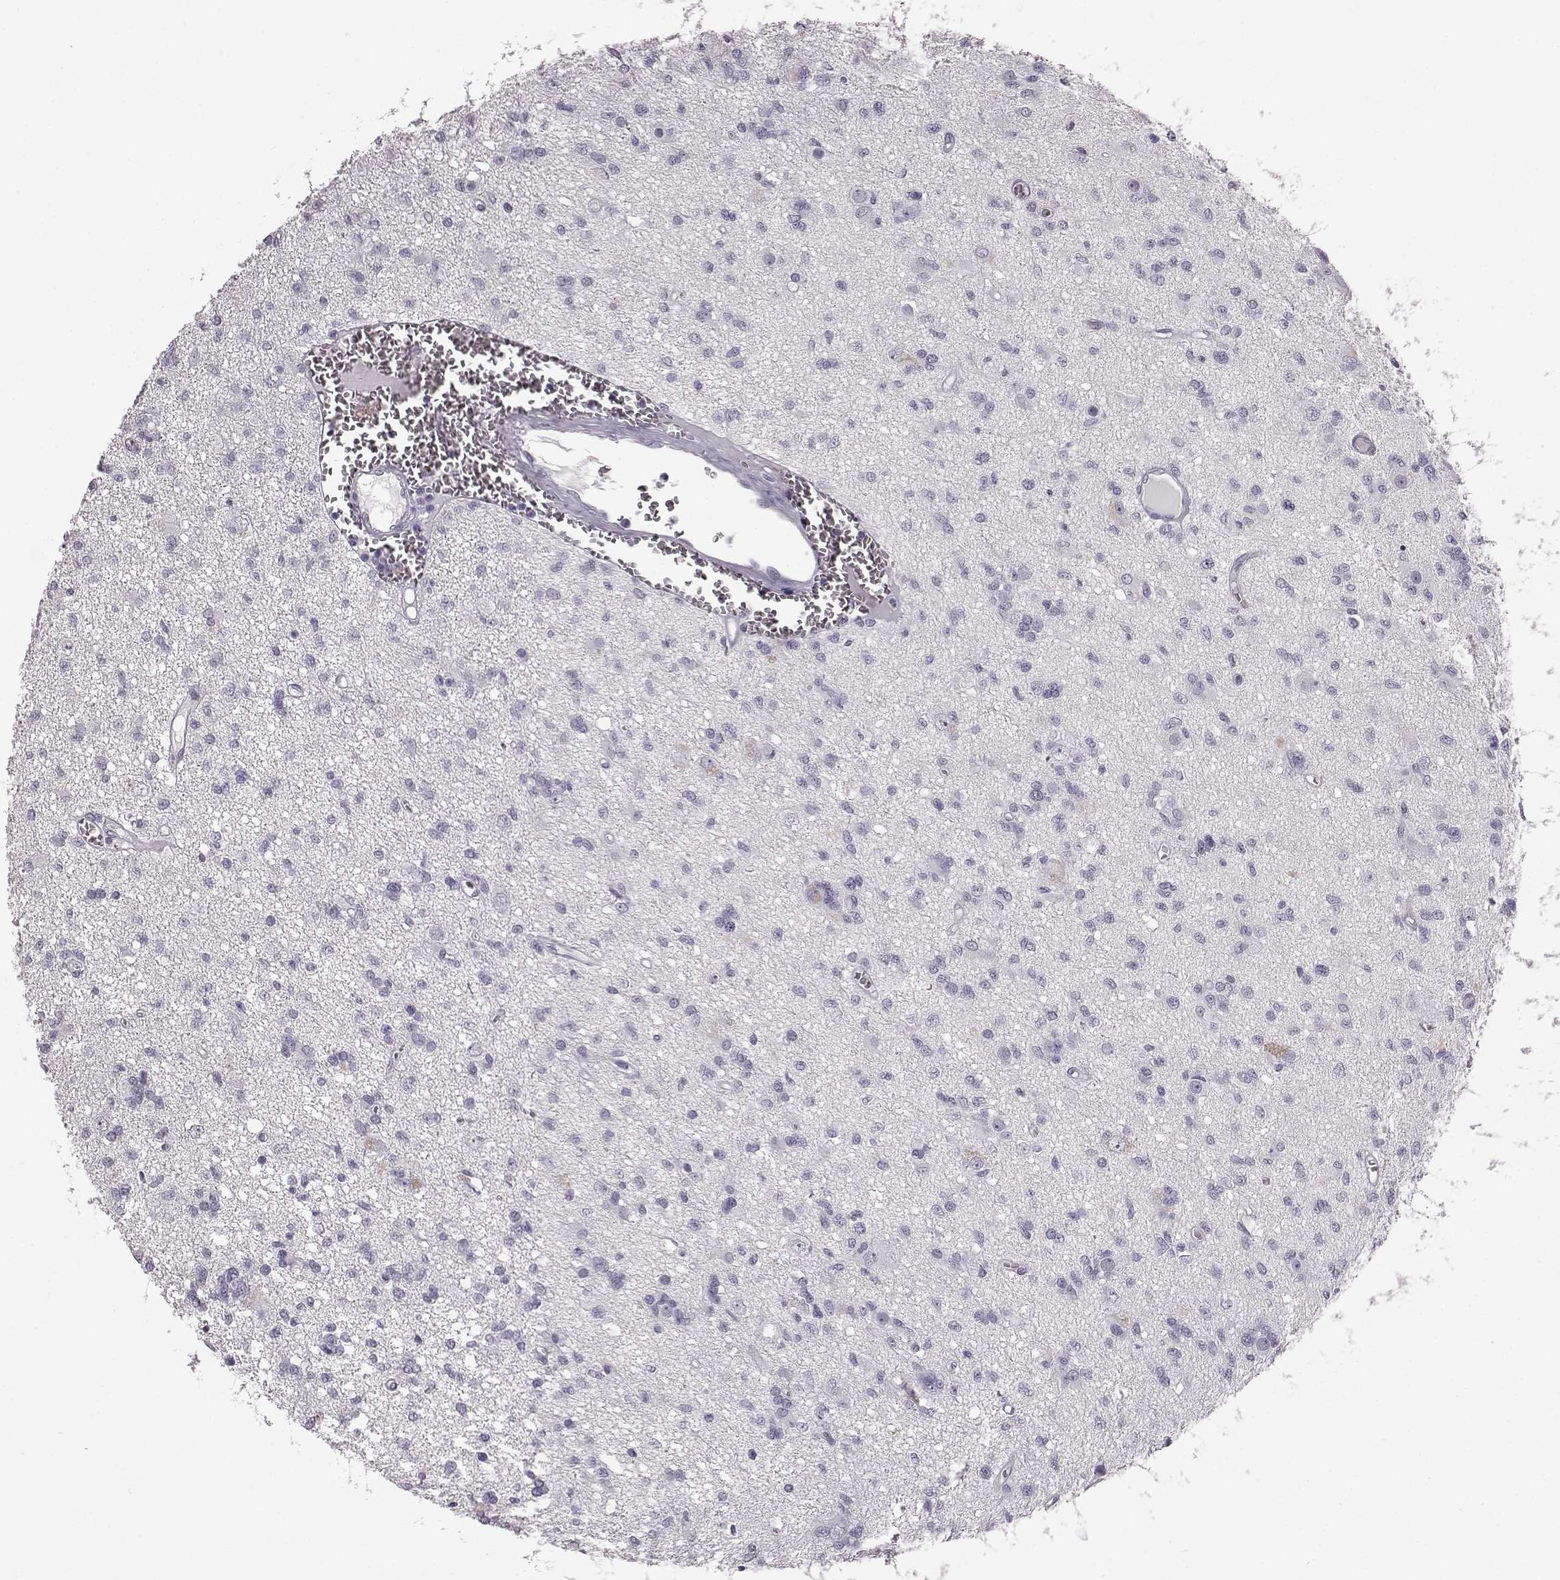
{"staining": {"intensity": "negative", "quantity": "none", "location": "none"}, "tissue": "glioma", "cell_type": "Tumor cells", "image_type": "cancer", "snomed": [{"axis": "morphology", "description": "Glioma, malignant, Low grade"}, {"axis": "topography", "description": "Brain"}], "caption": "Immunohistochemistry (IHC) photomicrograph of neoplastic tissue: human glioma stained with DAB exhibits no significant protein expression in tumor cells.", "gene": "AIPL1", "patient": {"sex": "male", "age": 64}}